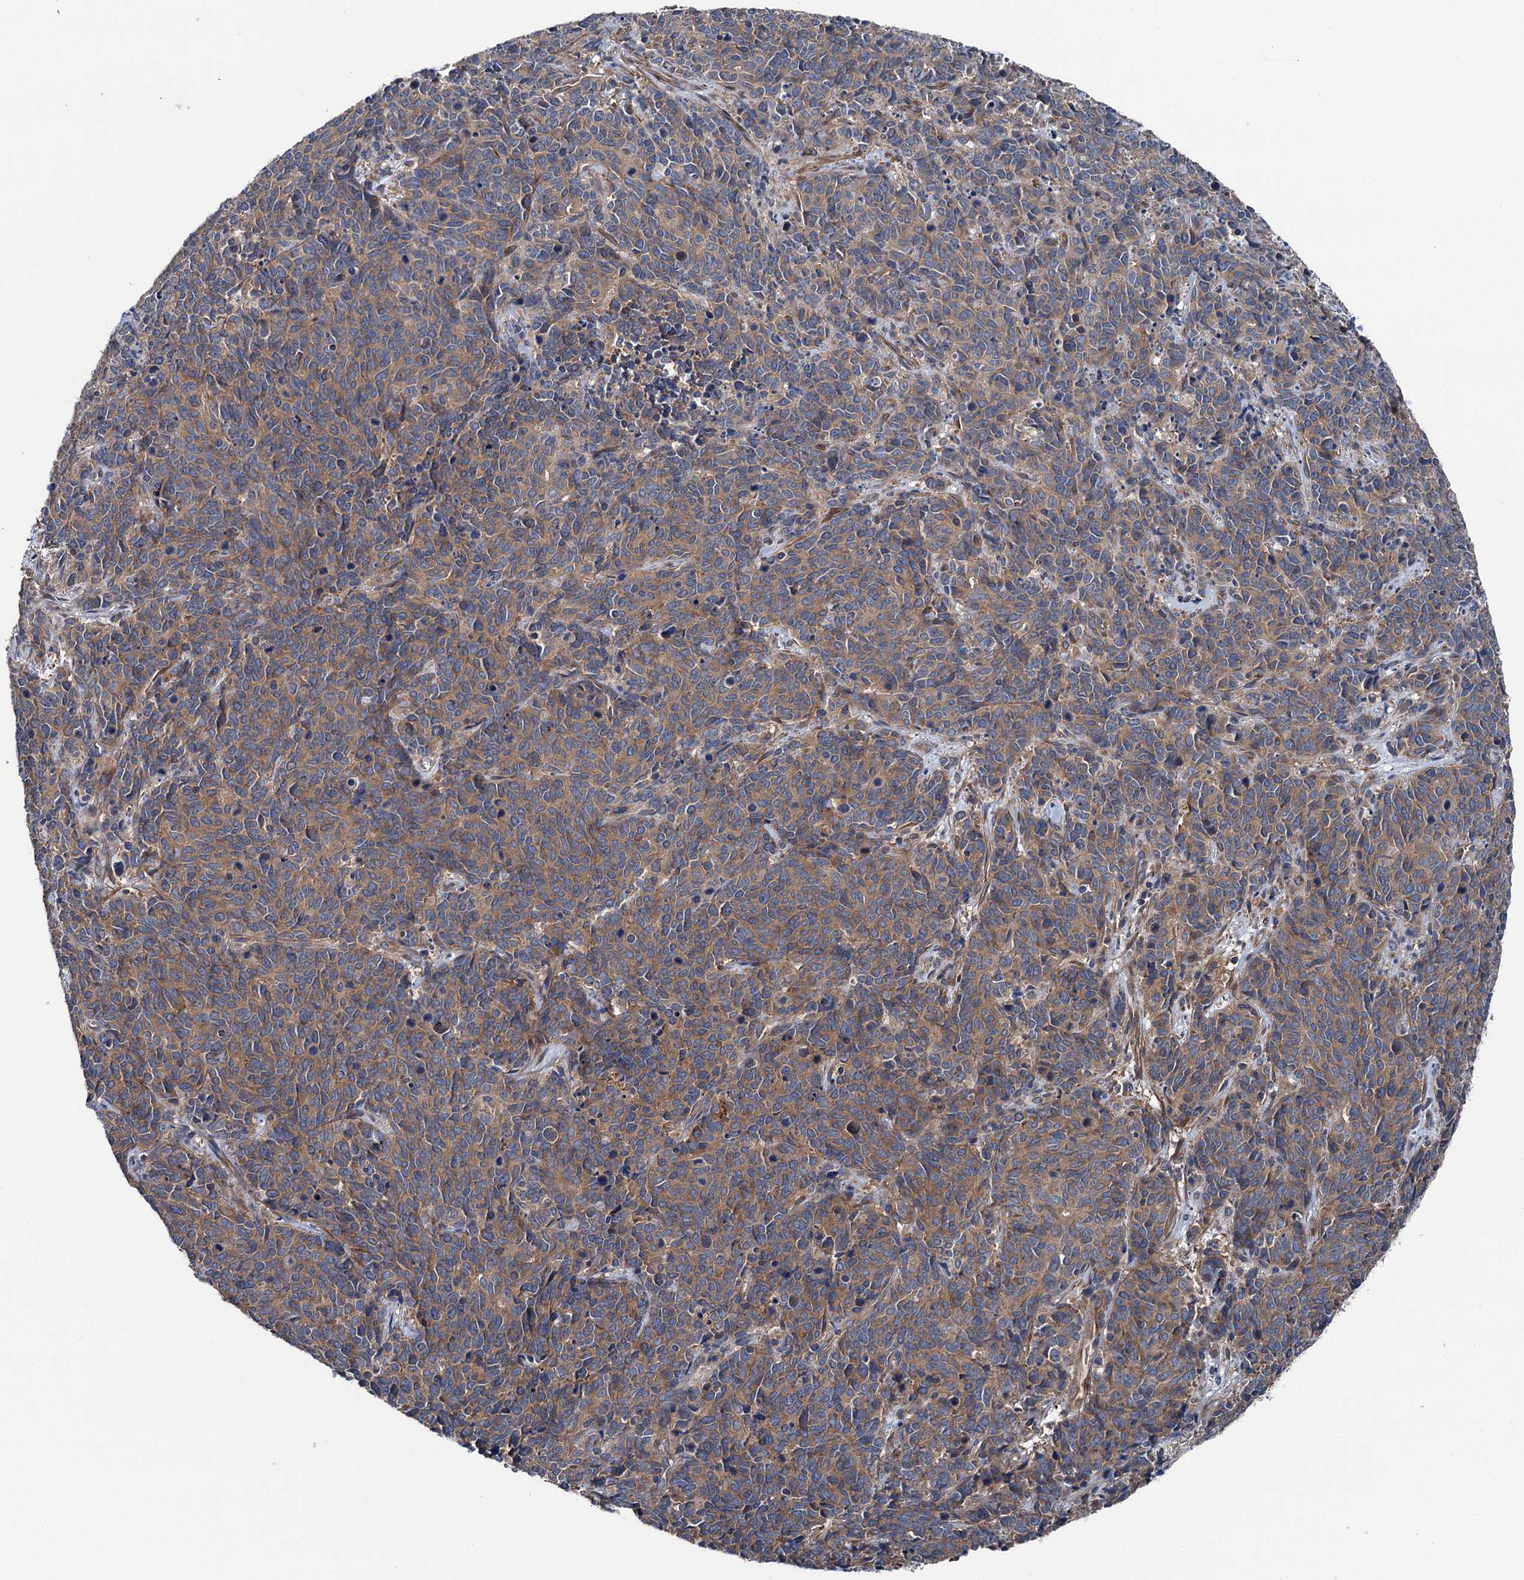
{"staining": {"intensity": "moderate", "quantity": ">75%", "location": "cytoplasmic/membranous"}, "tissue": "cervical cancer", "cell_type": "Tumor cells", "image_type": "cancer", "snomed": [{"axis": "morphology", "description": "Squamous cell carcinoma, NOS"}, {"axis": "topography", "description": "Cervix"}], "caption": "This is an image of IHC staining of squamous cell carcinoma (cervical), which shows moderate staining in the cytoplasmic/membranous of tumor cells.", "gene": "SLC22A25", "patient": {"sex": "female", "age": 60}}